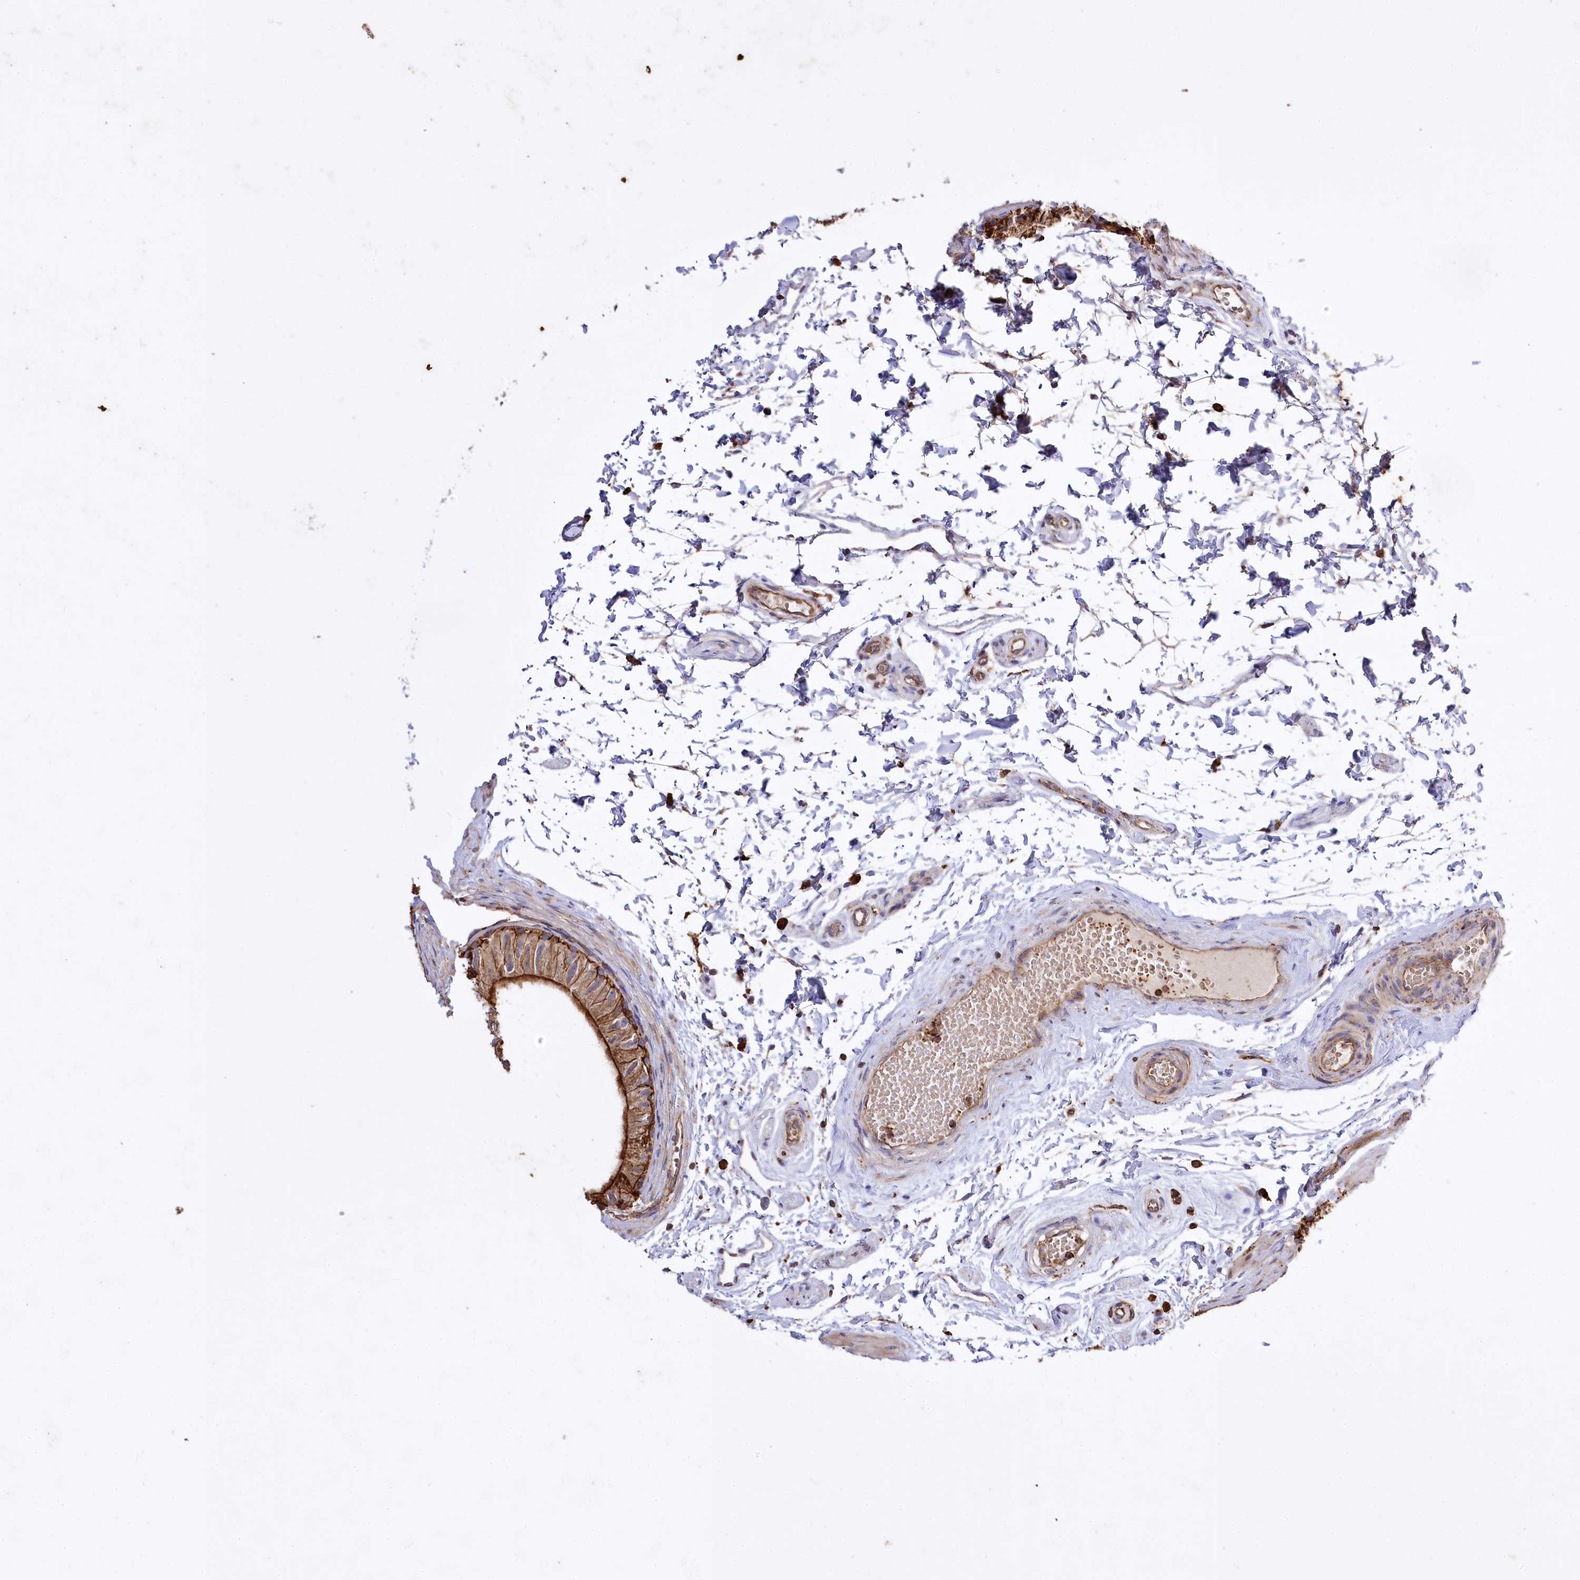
{"staining": {"intensity": "strong", "quantity": ">75%", "location": "cytoplasmic/membranous"}, "tissue": "epididymis", "cell_type": "Glandular cells", "image_type": "normal", "snomed": [{"axis": "morphology", "description": "Normal tissue, NOS"}, {"axis": "topography", "description": "Epididymis"}], "caption": "An IHC micrograph of unremarkable tissue is shown. Protein staining in brown labels strong cytoplasmic/membranous positivity in epididymis within glandular cells.", "gene": "CARD19", "patient": {"sex": "male", "age": 50}}